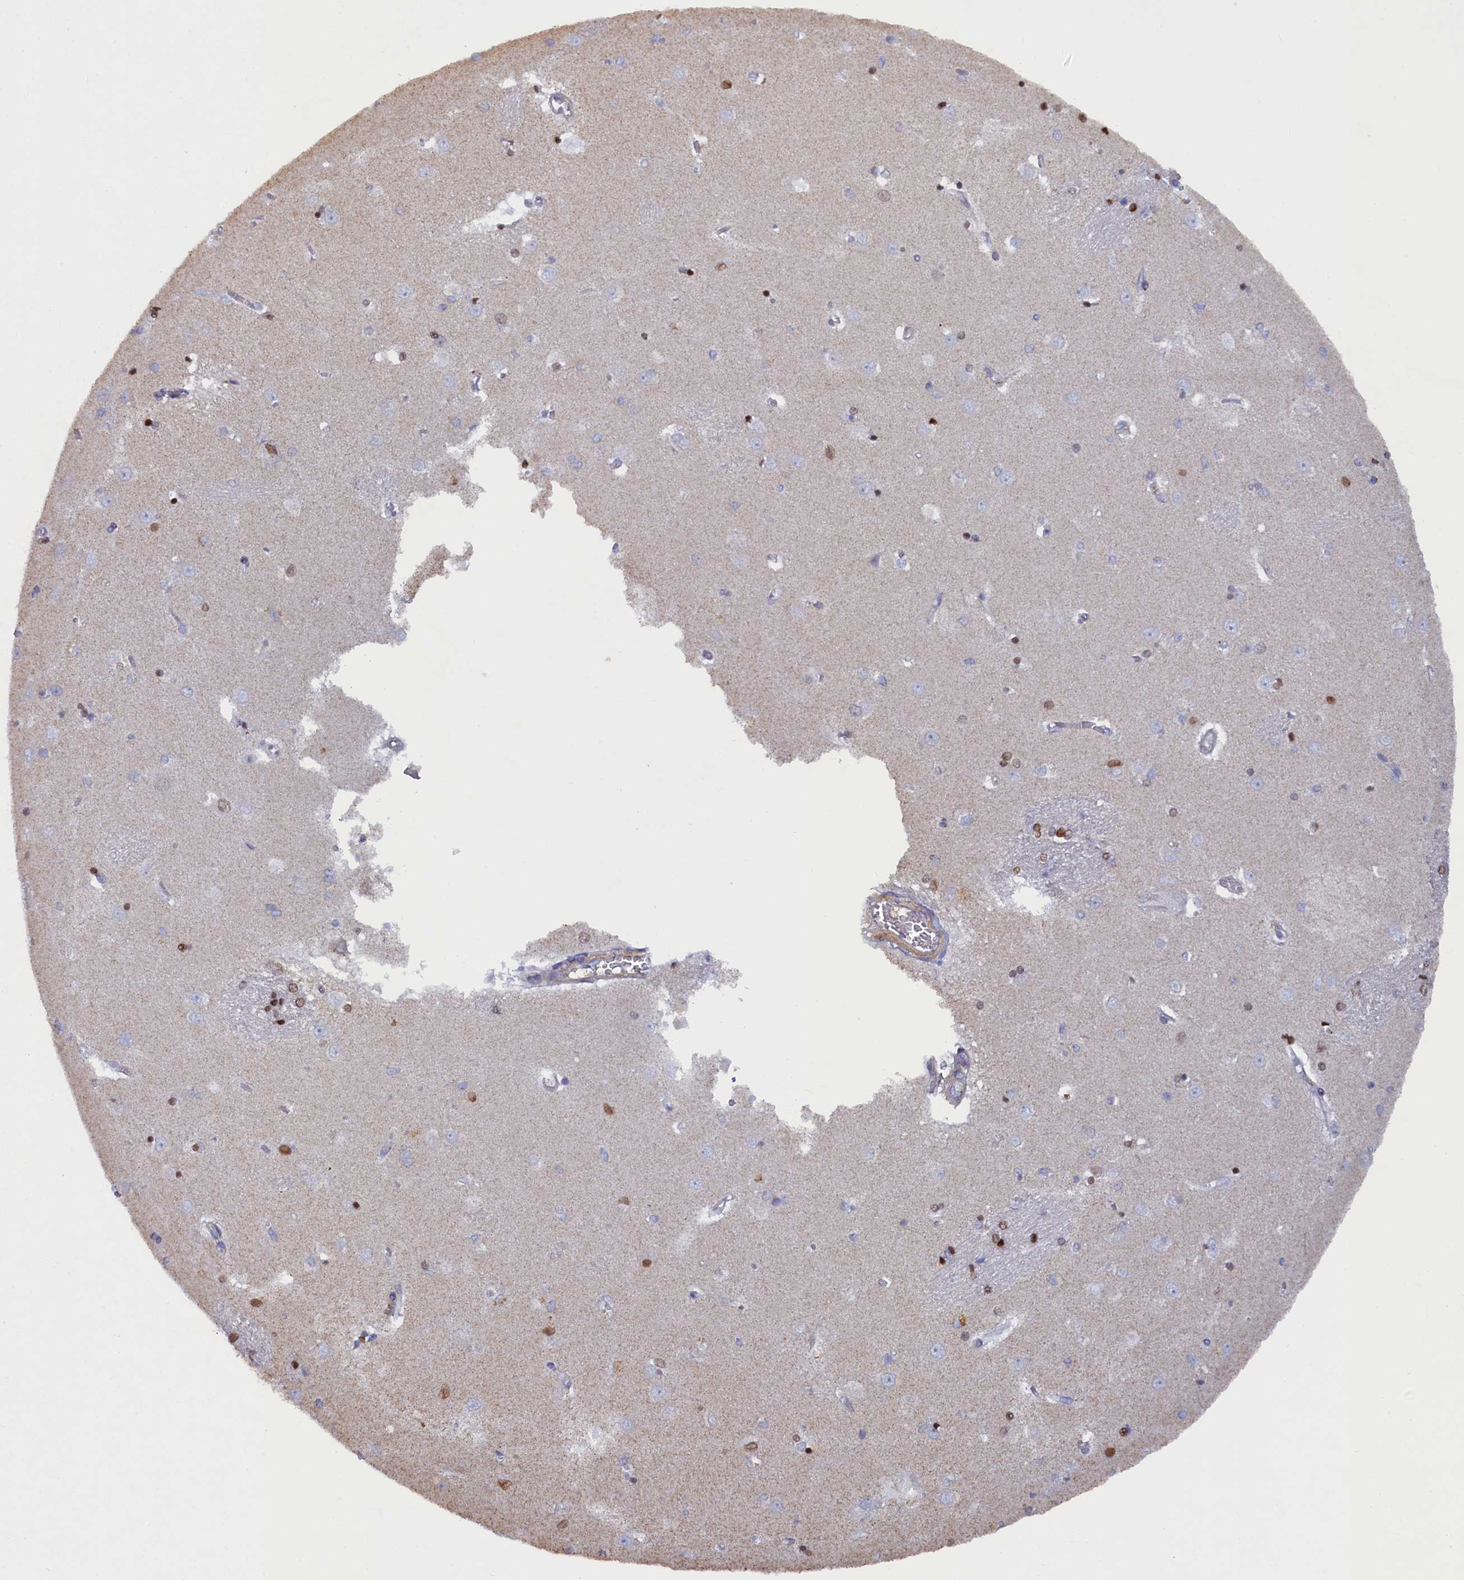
{"staining": {"intensity": "moderate", "quantity": "<25%", "location": "cytoplasmic/membranous"}, "tissue": "caudate", "cell_type": "Glial cells", "image_type": "normal", "snomed": [{"axis": "morphology", "description": "Normal tissue, NOS"}, {"axis": "topography", "description": "Lateral ventricle wall"}], "caption": "Protein staining displays moderate cytoplasmic/membranous positivity in about <25% of glial cells in unremarkable caudate.", "gene": "POGLUT3", "patient": {"sex": "male", "age": 37}}